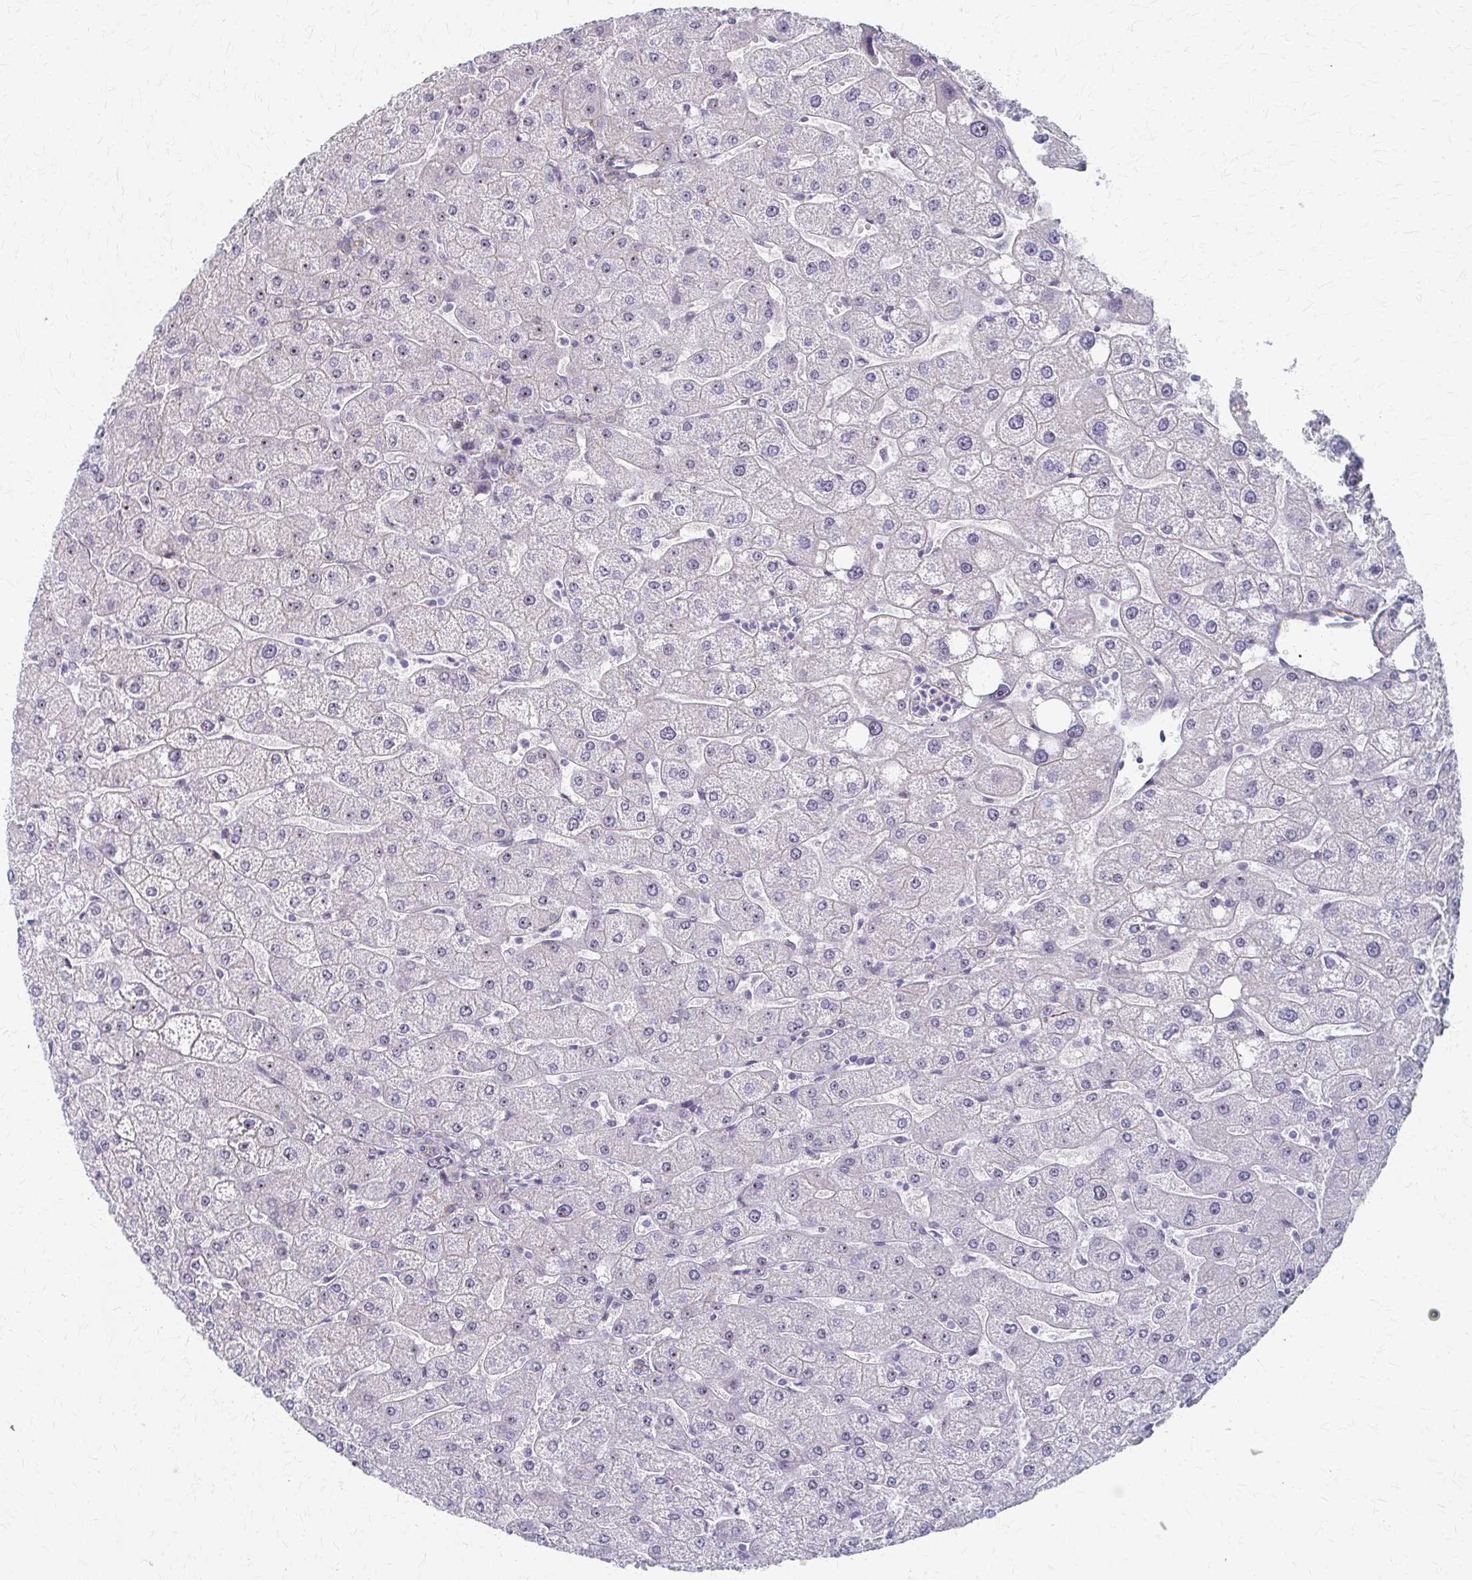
{"staining": {"intensity": "negative", "quantity": "none", "location": "none"}, "tissue": "liver", "cell_type": "Cholangiocytes", "image_type": "normal", "snomed": [{"axis": "morphology", "description": "Normal tissue, NOS"}, {"axis": "topography", "description": "Liver"}], "caption": "Human liver stained for a protein using immunohistochemistry reveals no positivity in cholangiocytes.", "gene": "PES1", "patient": {"sex": "male", "age": 67}}